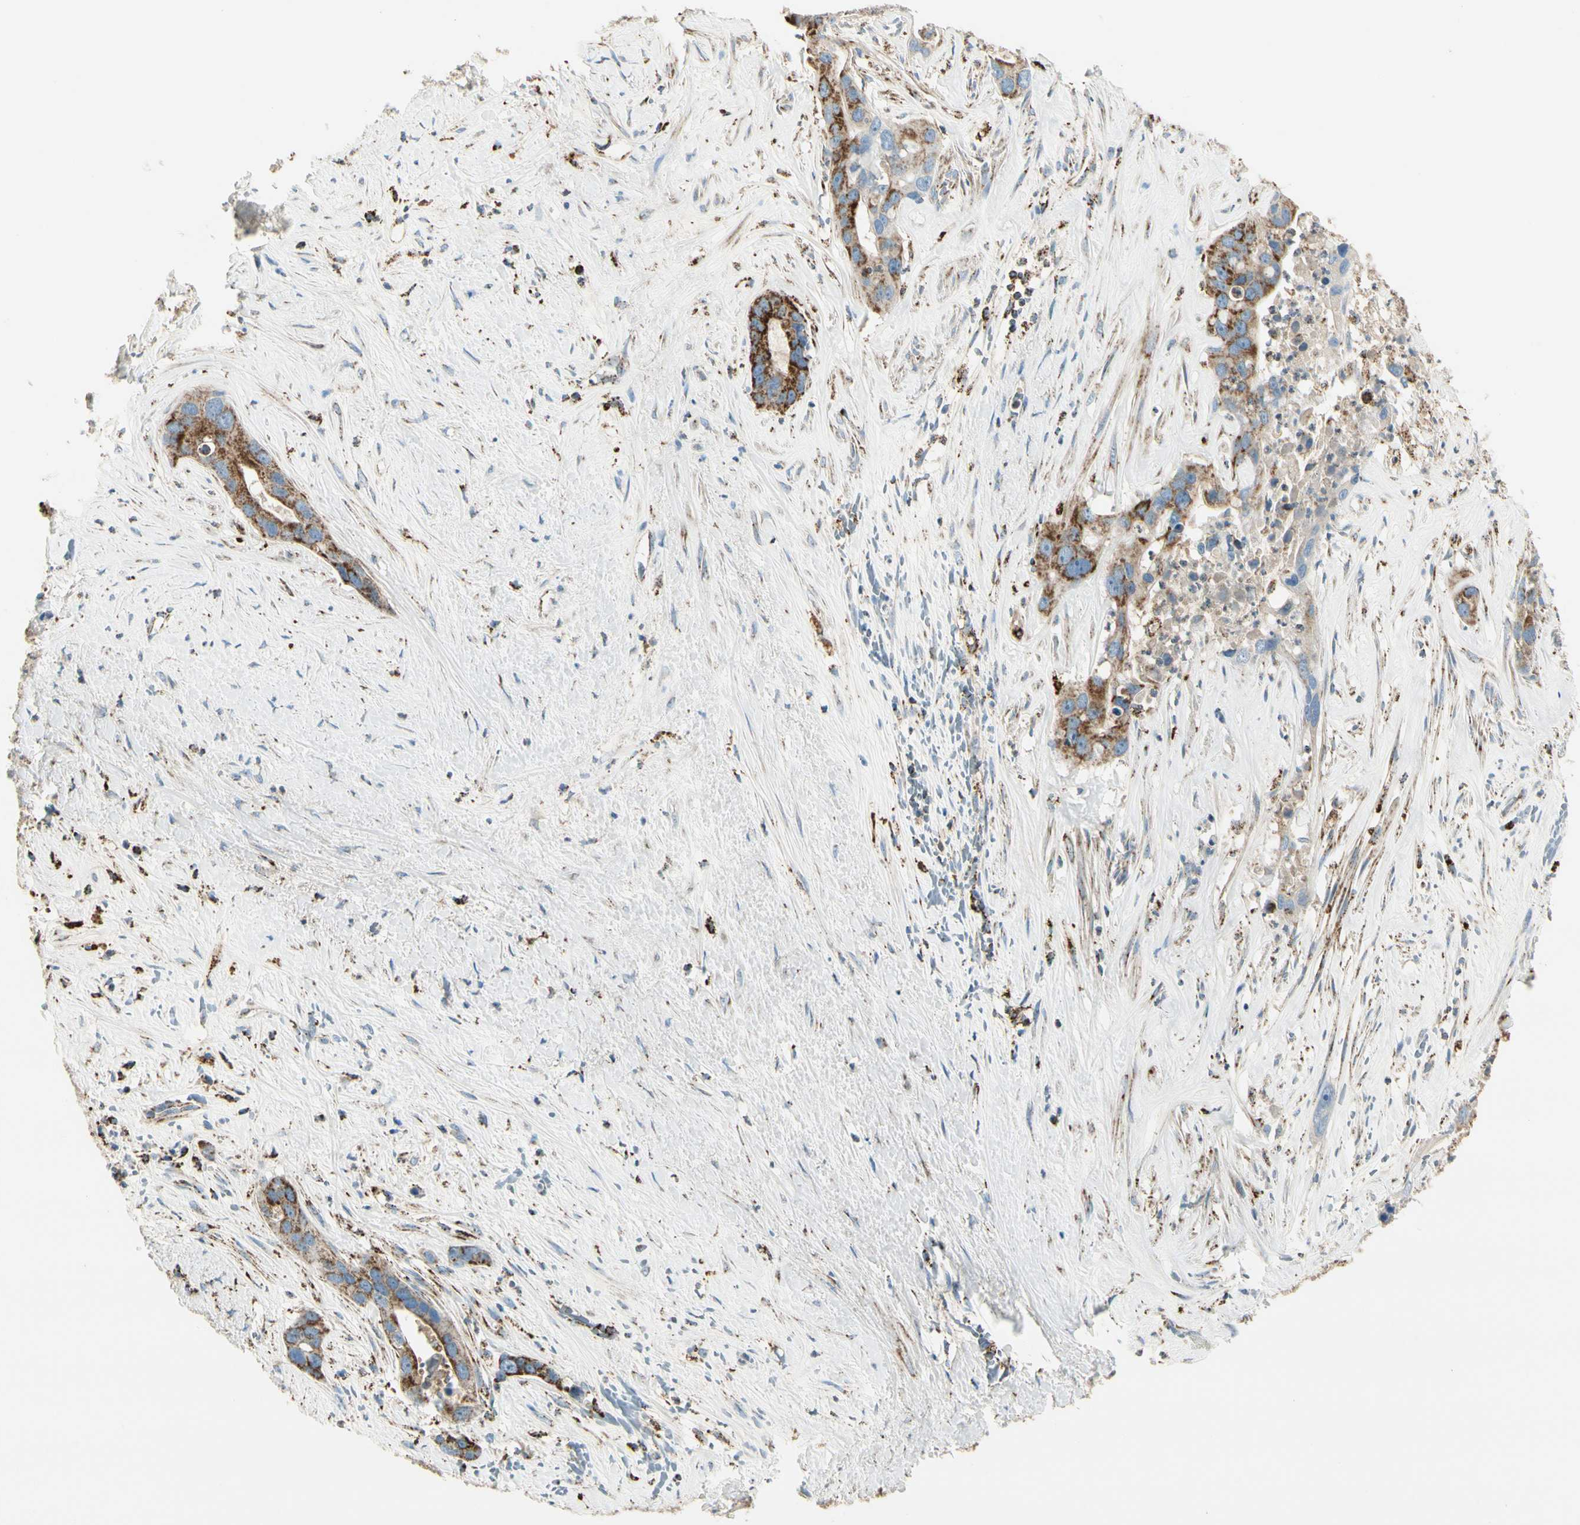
{"staining": {"intensity": "strong", "quantity": ">75%", "location": "cytoplasmic/membranous"}, "tissue": "liver cancer", "cell_type": "Tumor cells", "image_type": "cancer", "snomed": [{"axis": "morphology", "description": "Cholangiocarcinoma"}, {"axis": "topography", "description": "Liver"}], "caption": "About >75% of tumor cells in human cholangiocarcinoma (liver) reveal strong cytoplasmic/membranous protein expression as visualized by brown immunohistochemical staining.", "gene": "ME2", "patient": {"sex": "female", "age": 65}}